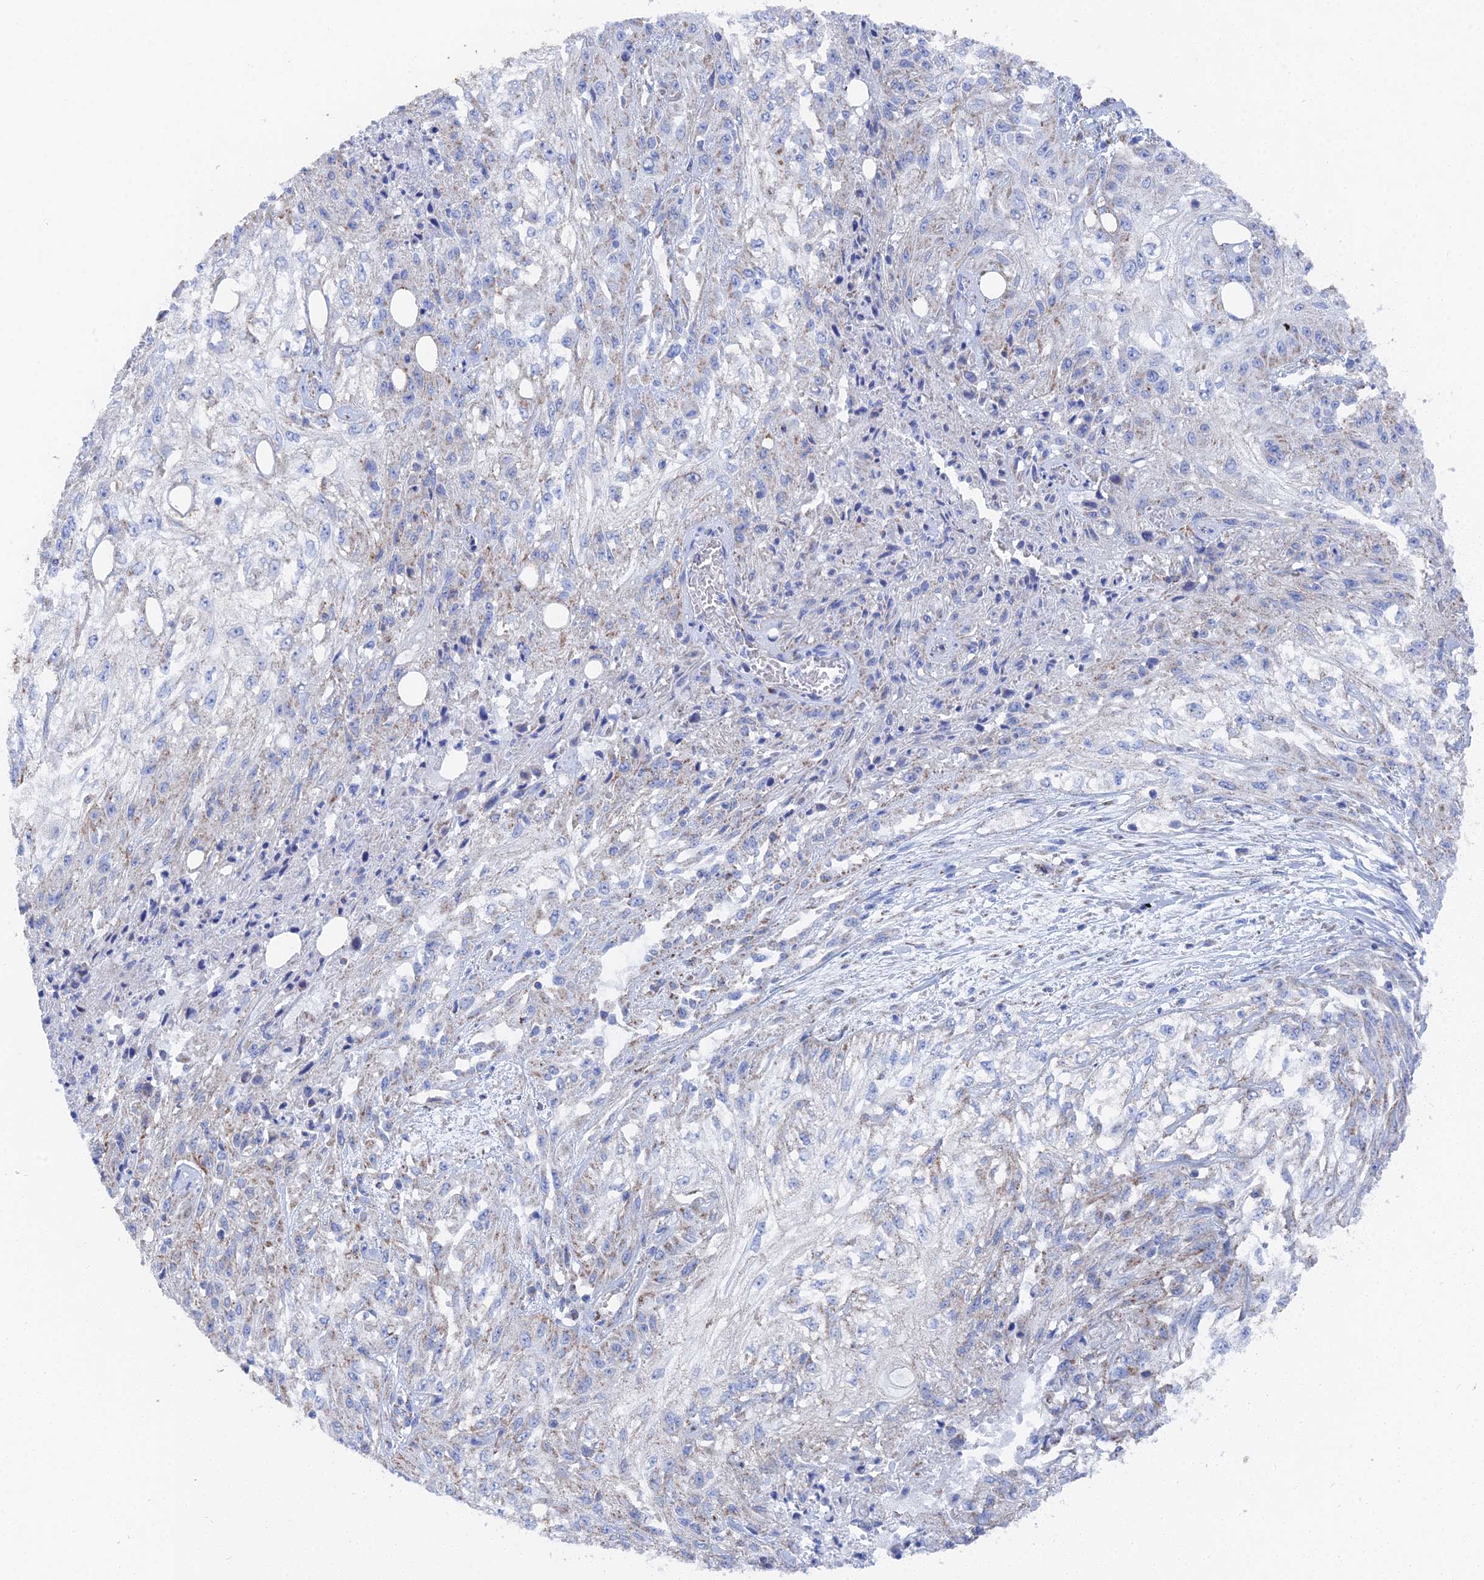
{"staining": {"intensity": "negative", "quantity": "none", "location": "none"}, "tissue": "skin cancer", "cell_type": "Tumor cells", "image_type": "cancer", "snomed": [{"axis": "morphology", "description": "Squamous cell carcinoma, NOS"}, {"axis": "morphology", "description": "Squamous cell carcinoma, metastatic, NOS"}, {"axis": "topography", "description": "Skin"}, {"axis": "topography", "description": "Lymph node"}], "caption": "This is an immunohistochemistry (IHC) photomicrograph of skin metastatic squamous cell carcinoma. There is no positivity in tumor cells.", "gene": "IFT80", "patient": {"sex": "male", "age": 75}}